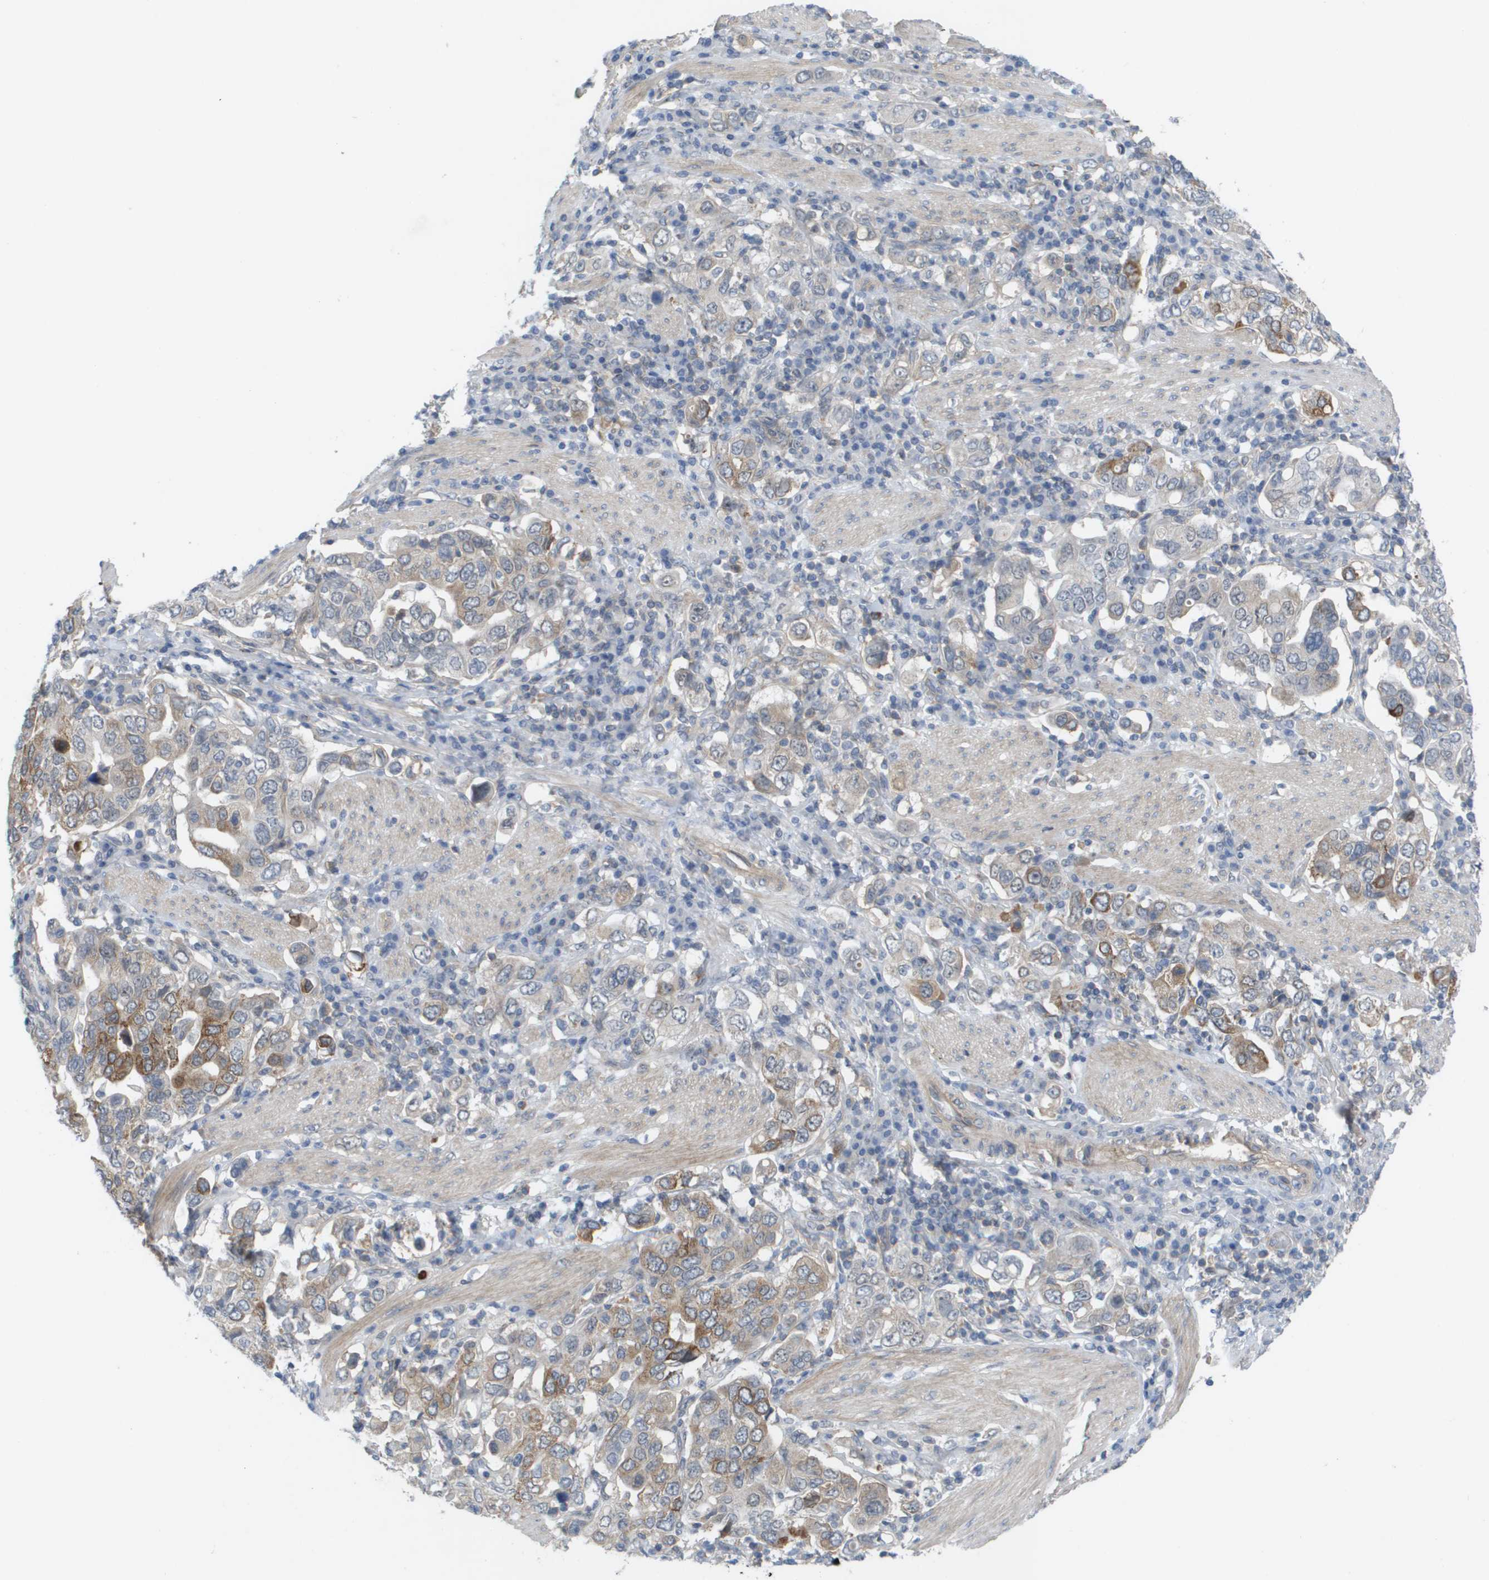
{"staining": {"intensity": "weak", "quantity": ">75%", "location": "cytoplasmic/membranous"}, "tissue": "stomach cancer", "cell_type": "Tumor cells", "image_type": "cancer", "snomed": [{"axis": "morphology", "description": "Adenocarcinoma, NOS"}, {"axis": "topography", "description": "Stomach, upper"}], "caption": "This is an image of immunohistochemistry staining of stomach cancer (adenocarcinoma), which shows weak positivity in the cytoplasmic/membranous of tumor cells.", "gene": "MTARC2", "patient": {"sex": "male", "age": 62}}